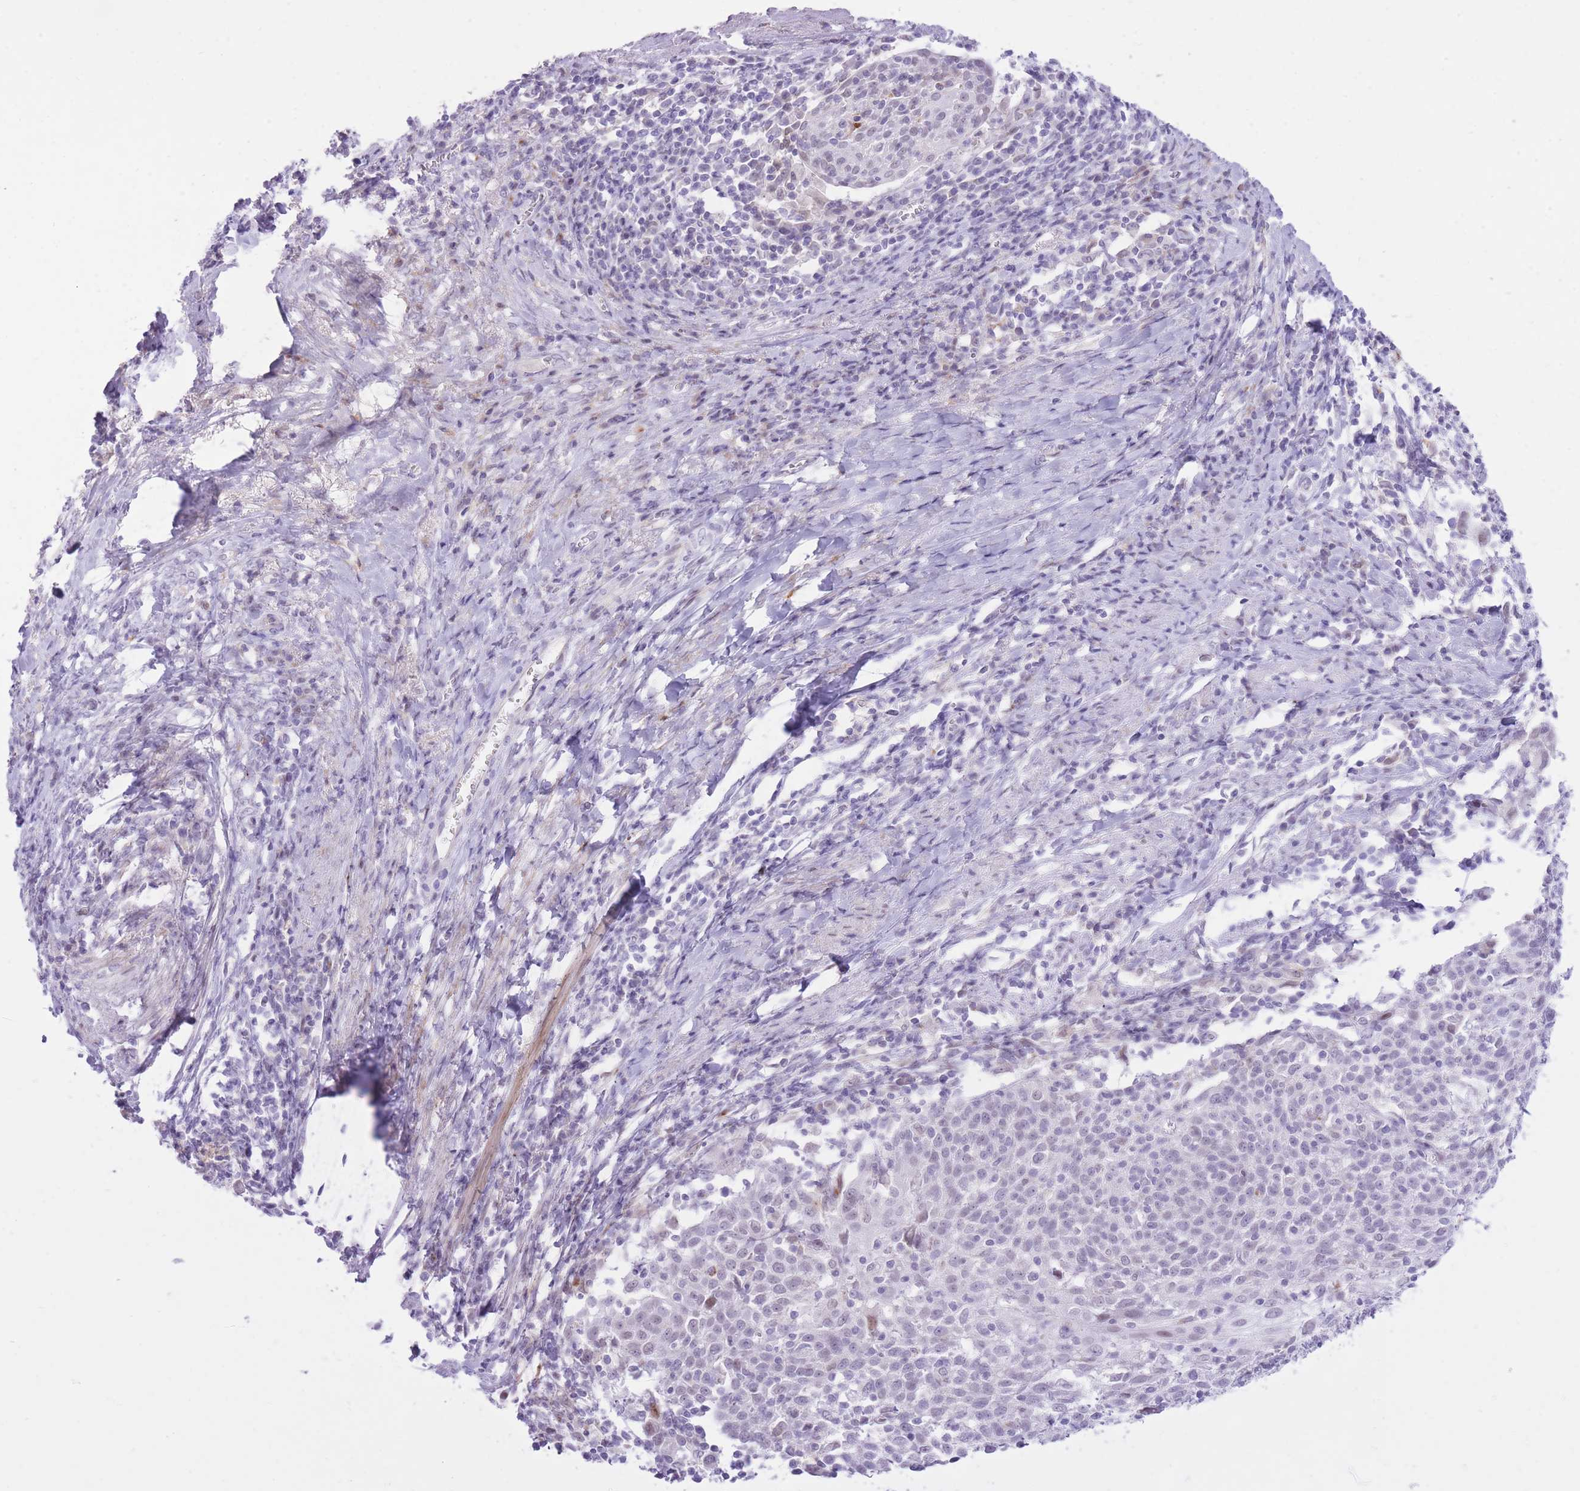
{"staining": {"intensity": "negative", "quantity": "none", "location": "none"}, "tissue": "cervical cancer", "cell_type": "Tumor cells", "image_type": "cancer", "snomed": [{"axis": "morphology", "description": "Squamous cell carcinoma, NOS"}, {"axis": "topography", "description": "Cervix"}], "caption": "Immunohistochemistry image of neoplastic tissue: human cervical cancer stained with DAB (3,3'-diaminobenzidine) reveals no significant protein staining in tumor cells.", "gene": "MEIS3", "patient": {"sex": "female", "age": 52}}